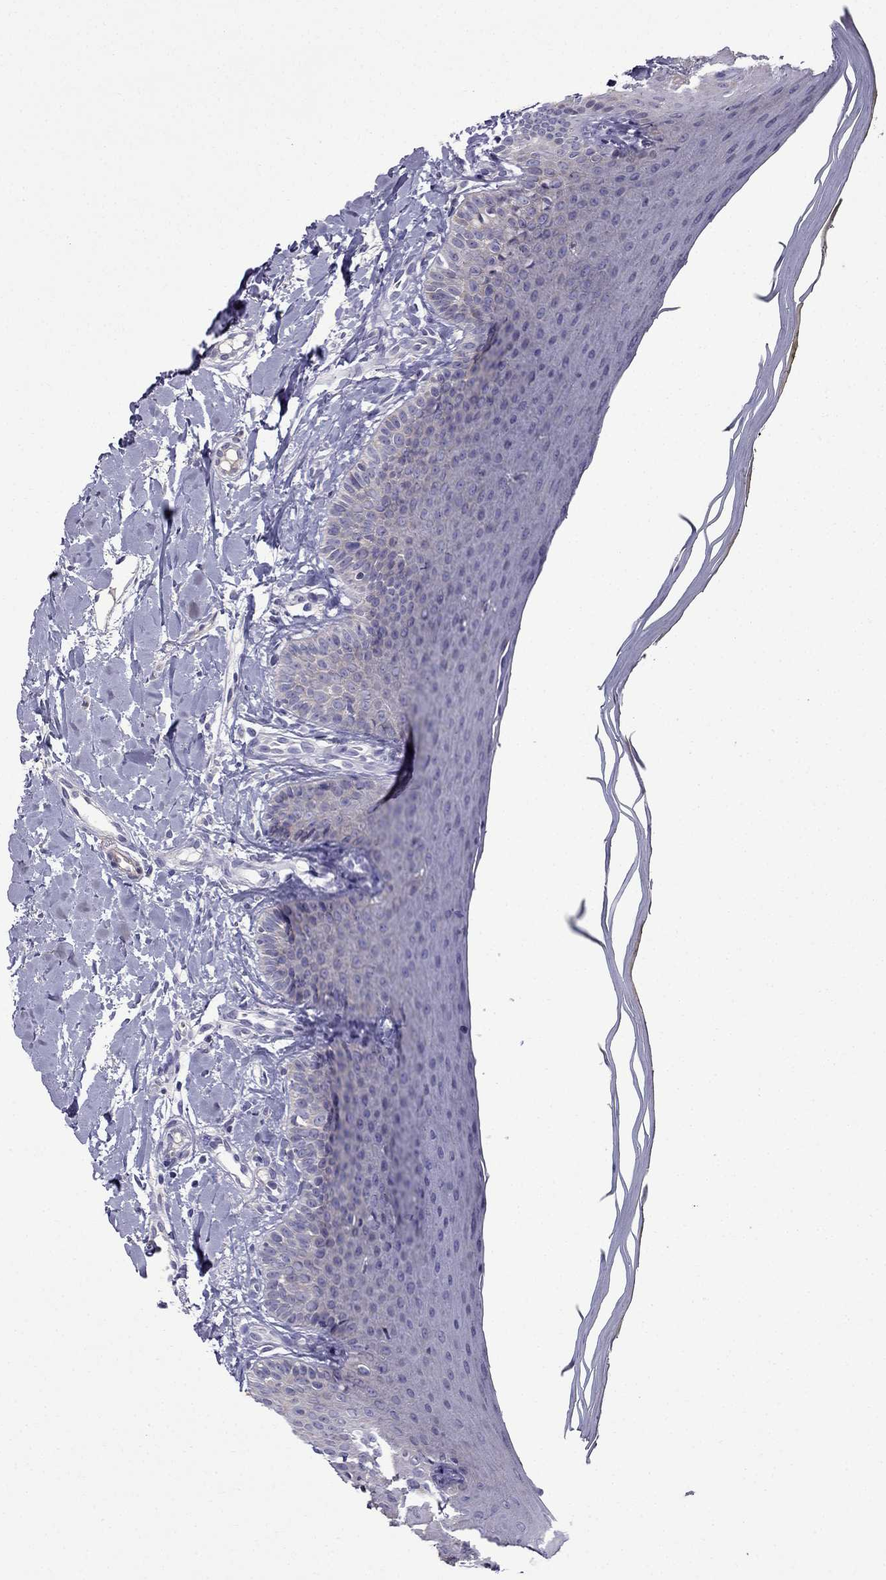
{"staining": {"intensity": "negative", "quantity": "none", "location": "none"}, "tissue": "oral mucosa", "cell_type": "Squamous epithelial cells", "image_type": "normal", "snomed": [{"axis": "morphology", "description": "Normal tissue, NOS"}, {"axis": "topography", "description": "Oral tissue"}], "caption": "This is a micrograph of immunohistochemistry (IHC) staining of unremarkable oral mucosa, which shows no positivity in squamous epithelial cells. Nuclei are stained in blue.", "gene": "PI16", "patient": {"sex": "female", "age": 43}}